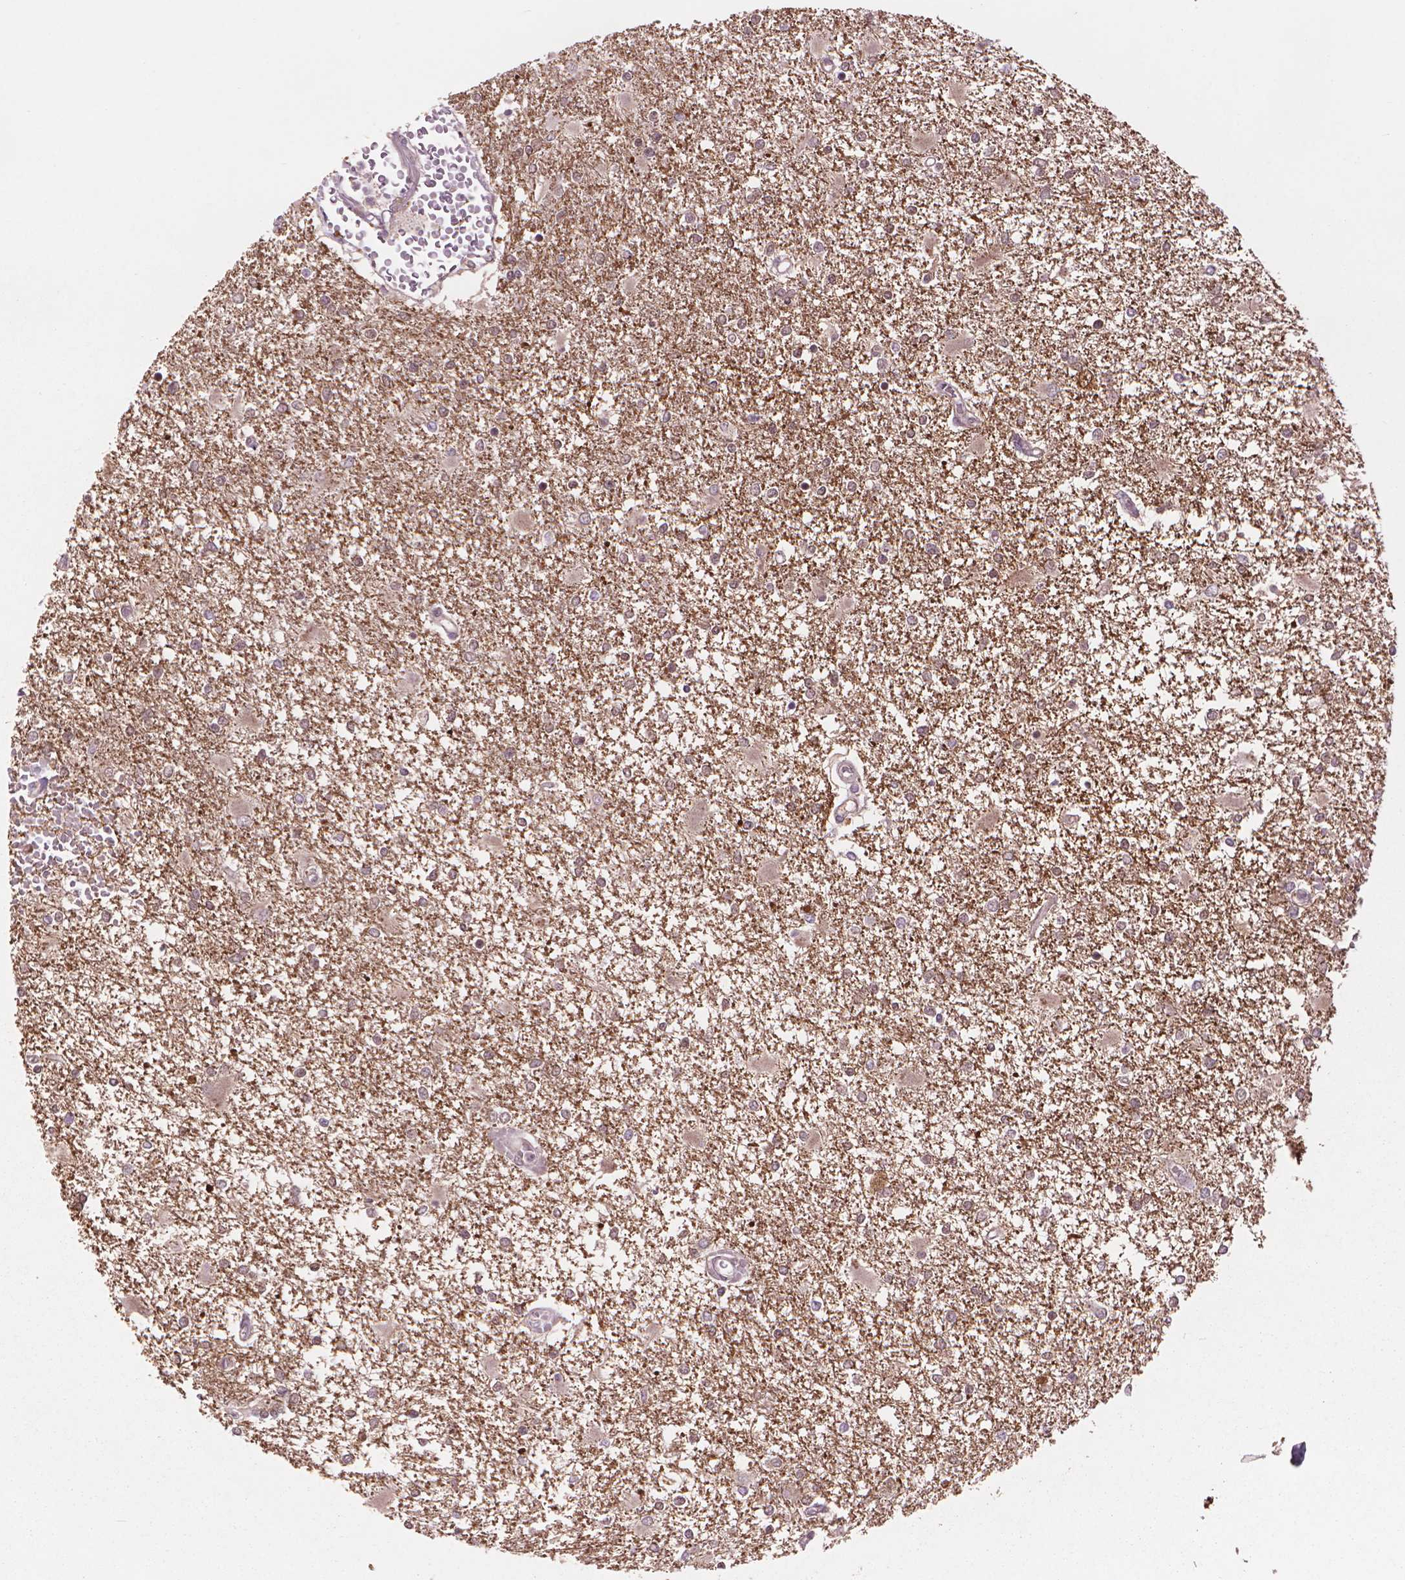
{"staining": {"intensity": "negative", "quantity": "none", "location": "none"}, "tissue": "glioma", "cell_type": "Tumor cells", "image_type": "cancer", "snomed": [{"axis": "morphology", "description": "Glioma, malignant, High grade"}, {"axis": "topography", "description": "Cerebral cortex"}], "caption": "Tumor cells show no significant positivity in malignant glioma (high-grade).", "gene": "ENO2", "patient": {"sex": "male", "age": 79}}